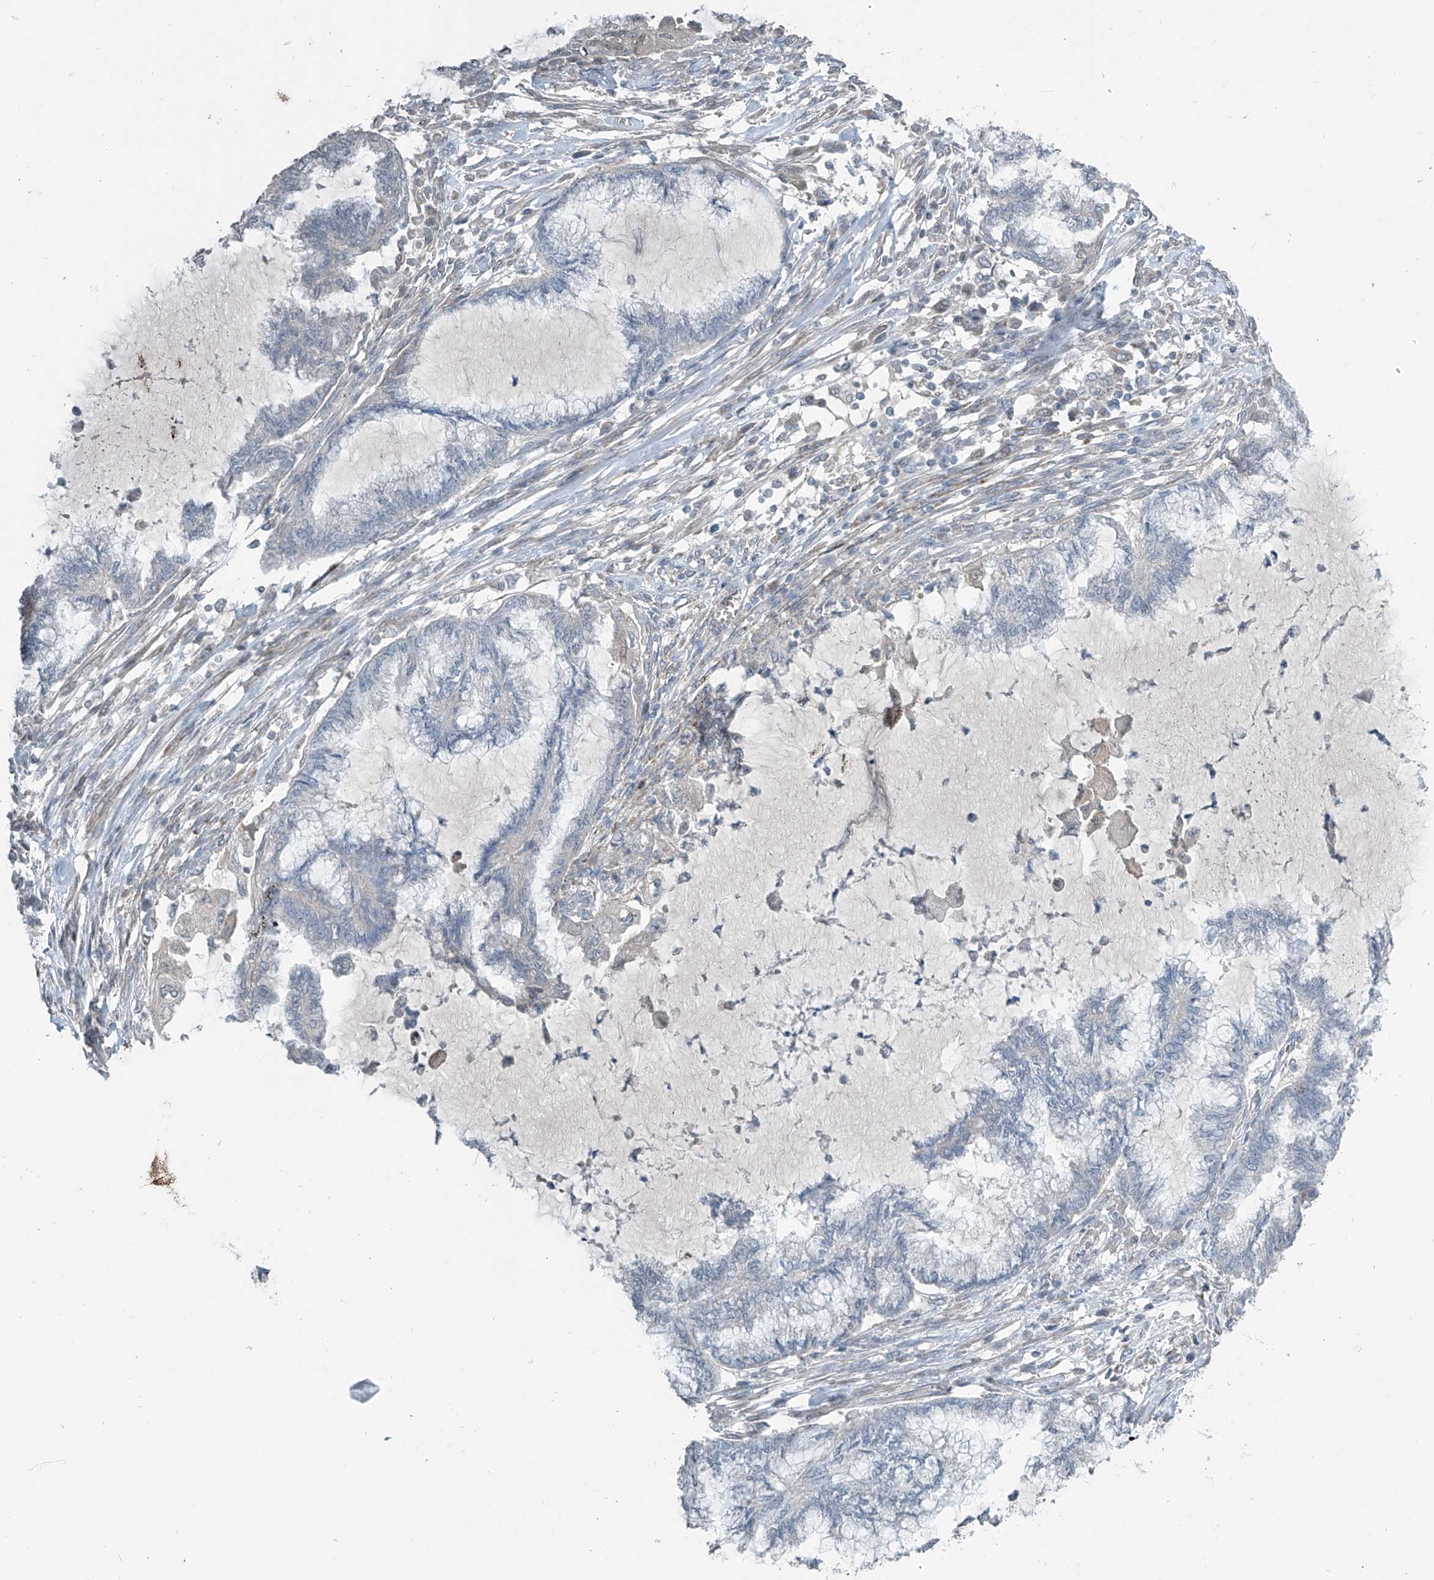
{"staining": {"intensity": "negative", "quantity": "none", "location": "none"}, "tissue": "endometrial cancer", "cell_type": "Tumor cells", "image_type": "cancer", "snomed": [{"axis": "morphology", "description": "Adenocarcinoma, NOS"}, {"axis": "topography", "description": "Endometrium"}], "caption": "The image shows no significant staining in tumor cells of endometrial adenocarcinoma. Nuclei are stained in blue.", "gene": "HOXA11", "patient": {"sex": "female", "age": 86}}